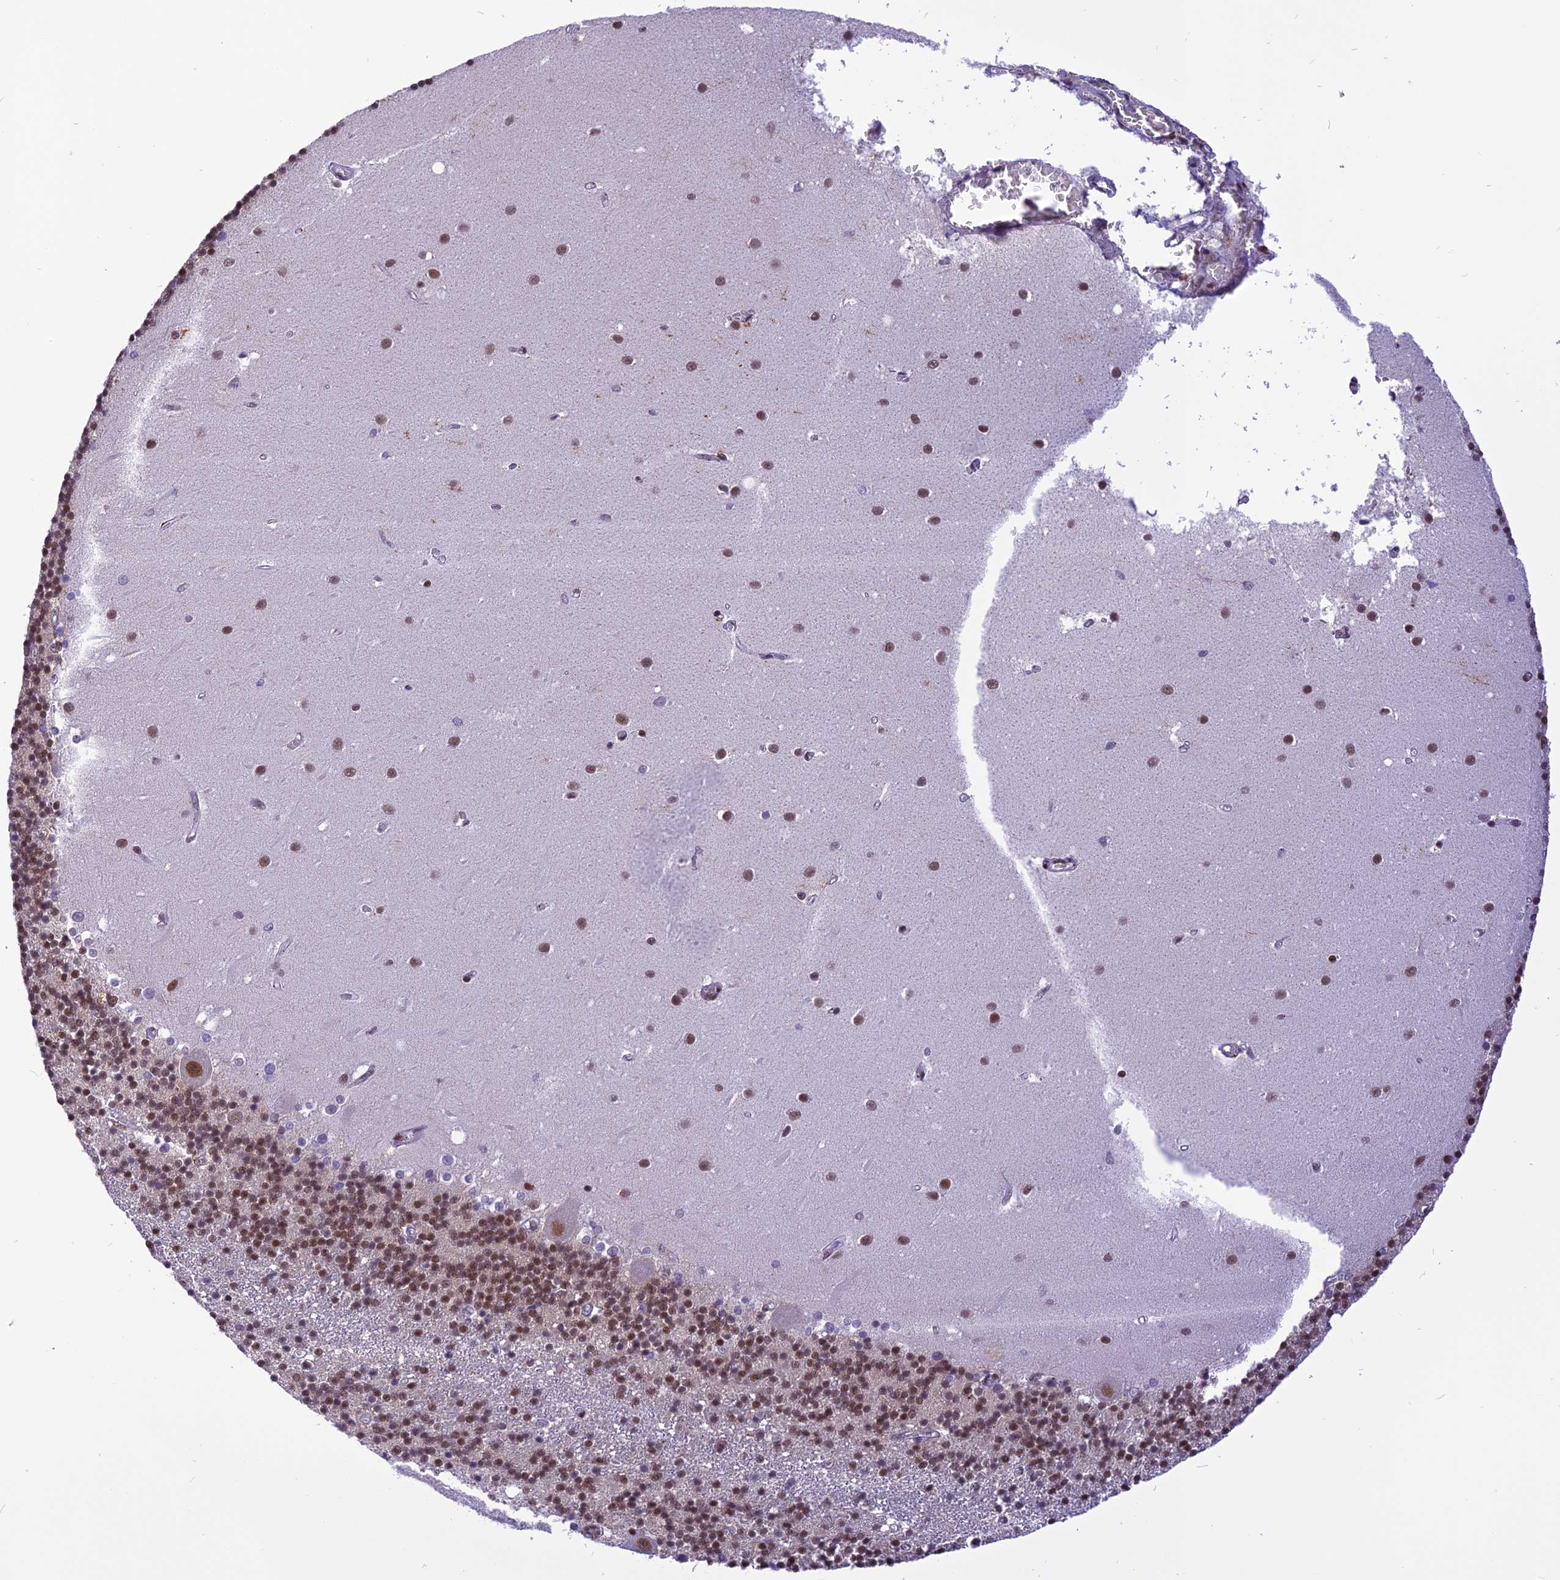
{"staining": {"intensity": "moderate", "quantity": ">75%", "location": "nuclear"}, "tissue": "cerebellum", "cell_type": "Cells in granular layer", "image_type": "normal", "snomed": [{"axis": "morphology", "description": "Normal tissue, NOS"}, {"axis": "topography", "description": "Cerebellum"}], "caption": "A medium amount of moderate nuclear expression is seen in approximately >75% of cells in granular layer in normal cerebellum.", "gene": "IRF2BP1", "patient": {"sex": "male", "age": 54}}